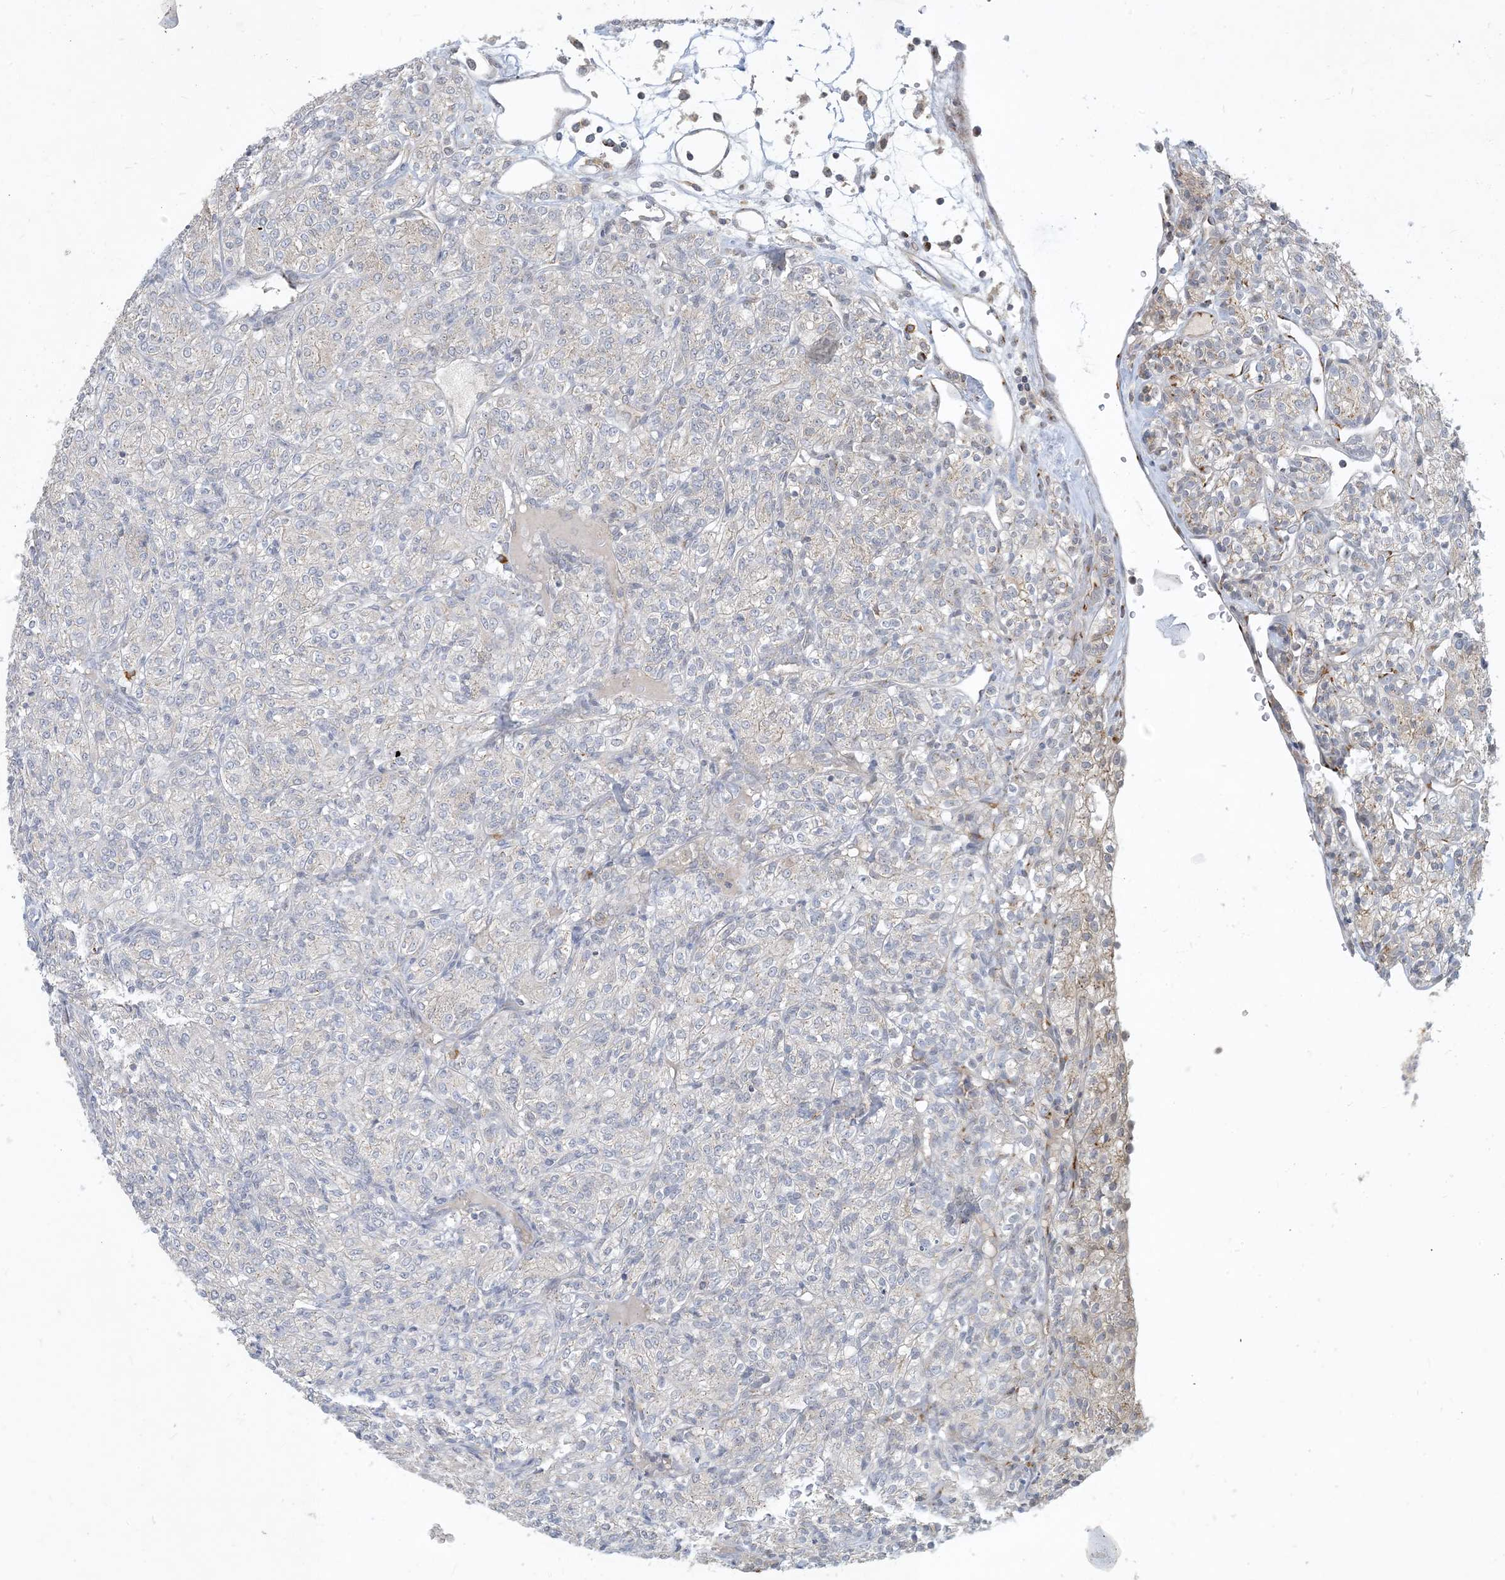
{"staining": {"intensity": "negative", "quantity": "none", "location": "none"}, "tissue": "renal cancer", "cell_type": "Tumor cells", "image_type": "cancer", "snomed": [{"axis": "morphology", "description": "Adenocarcinoma, NOS"}, {"axis": "topography", "description": "Kidney"}], "caption": "A high-resolution histopathology image shows immunohistochemistry staining of renal cancer, which shows no significant expression in tumor cells.", "gene": "CCDC14", "patient": {"sex": "male", "age": 77}}